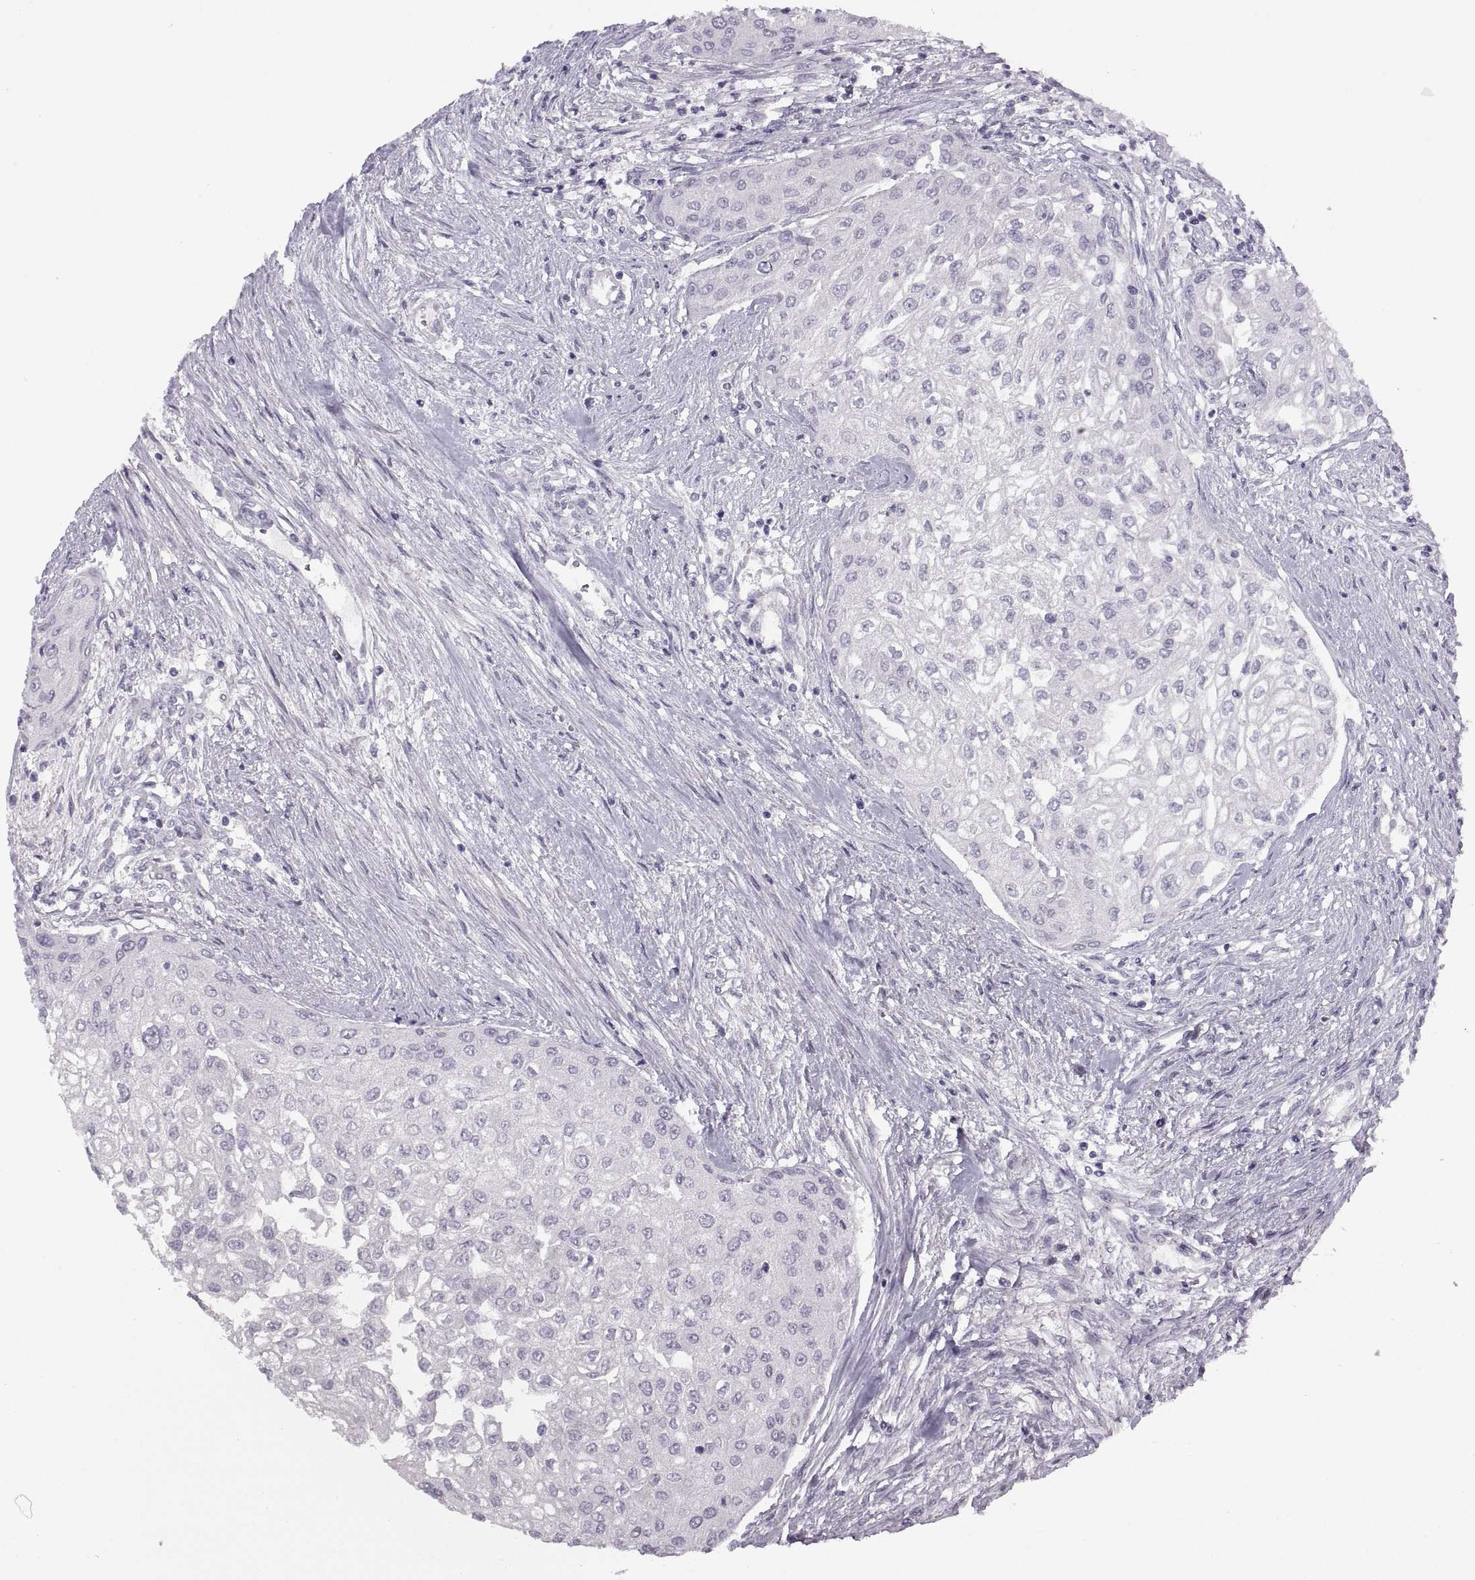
{"staining": {"intensity": "negative", "quantity": "none", "location": "none"}, "tissue": "urothelial cancer", "cell_type": "Tumor cells", "image_type": "cancer", "snomed": [{"axis": "morphology", "description": "Urothelial carcinoma, High grade"}, {"axis": "topography", "description": "Urinary bladder"}], "caption": "High-grade urothelial carcinoma was stained to show a protein in brown. There is no significant staining in tumor cells.", "gene": "BSPH1", "patient": {"sex": "male", "age": 62}}